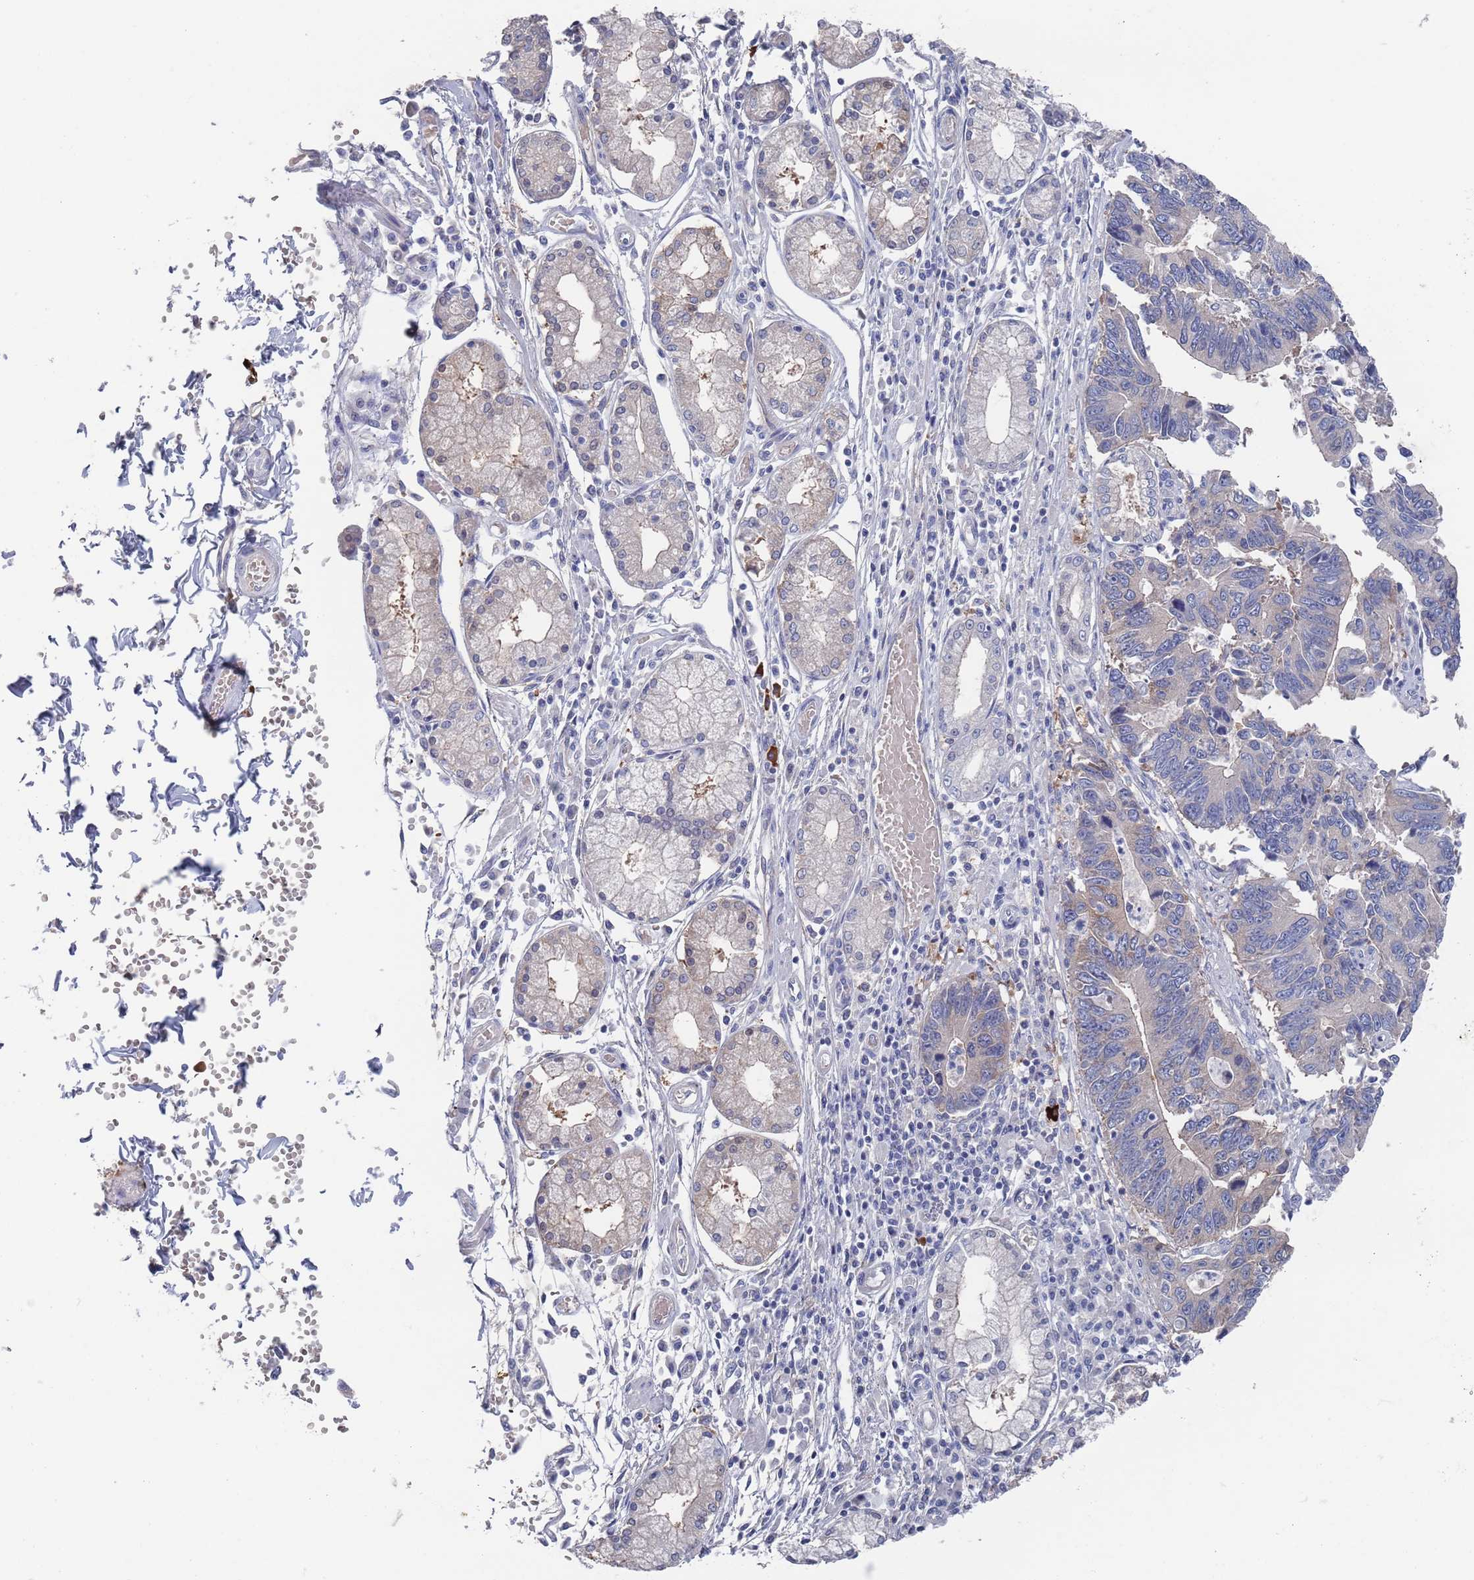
{"staining": {"intensity": "negative", "quantity": "none", "location": "none"}, "tissue": "stomach cancer", "cell_type": "Tumor cells", "image_type": "cancer", "snomed": [{"axis": "morphology", "description": "Adenocarcinoma, NOS"}, {"axis": "topography", "description": "Stomach"}], "caption": "The immunohistochemistry histopathology image has no significant expression in tumor cells of stomach cancer (adenocarcinoma) tissue.", "gene": "TMCO3", "patient": {"sex": "male", "age": 59}}